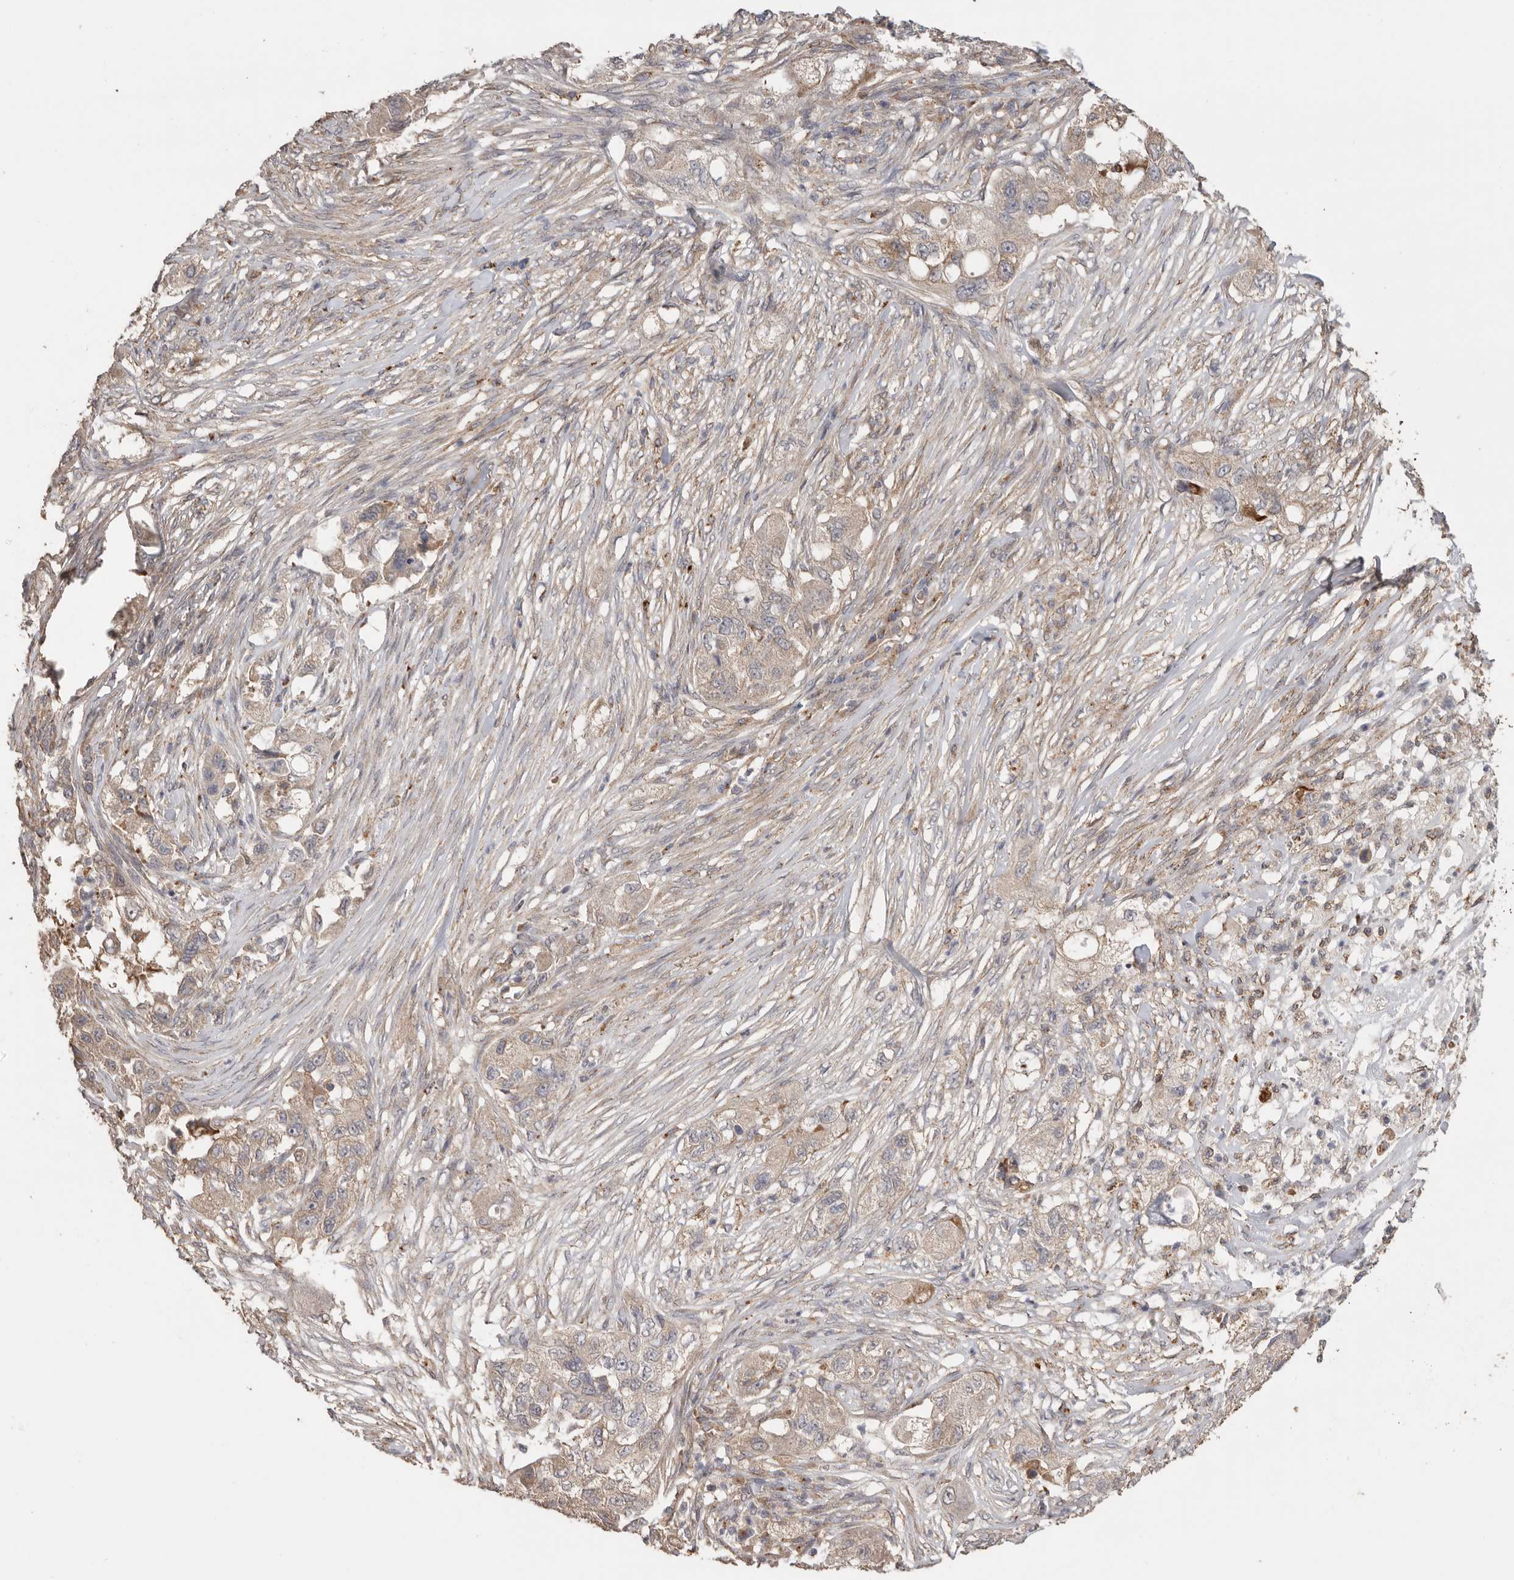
{"staining": {"intensity": "weak", "quantity": "25%-75%", "location": "cytoplasmic/membranous"}, "tissue": "pancreatic cancer", "cell_type": "Tumor cells", "image_type": "cancer", "snomed": [{"axis": "morphology", "description": "Adenocarcinoma, NOS"}, {"axis": "topography", "description": "Pancreas"}], "caption": "Immunohistochemical staining of human pancreatic adenocarcinoma exhibits low levels of weak cytoplasmic/membranous protein positivity in about 25%-75% of tumor cells.", "gene": "PODXL2", "patient": {"sex": "female", "age": 78}}